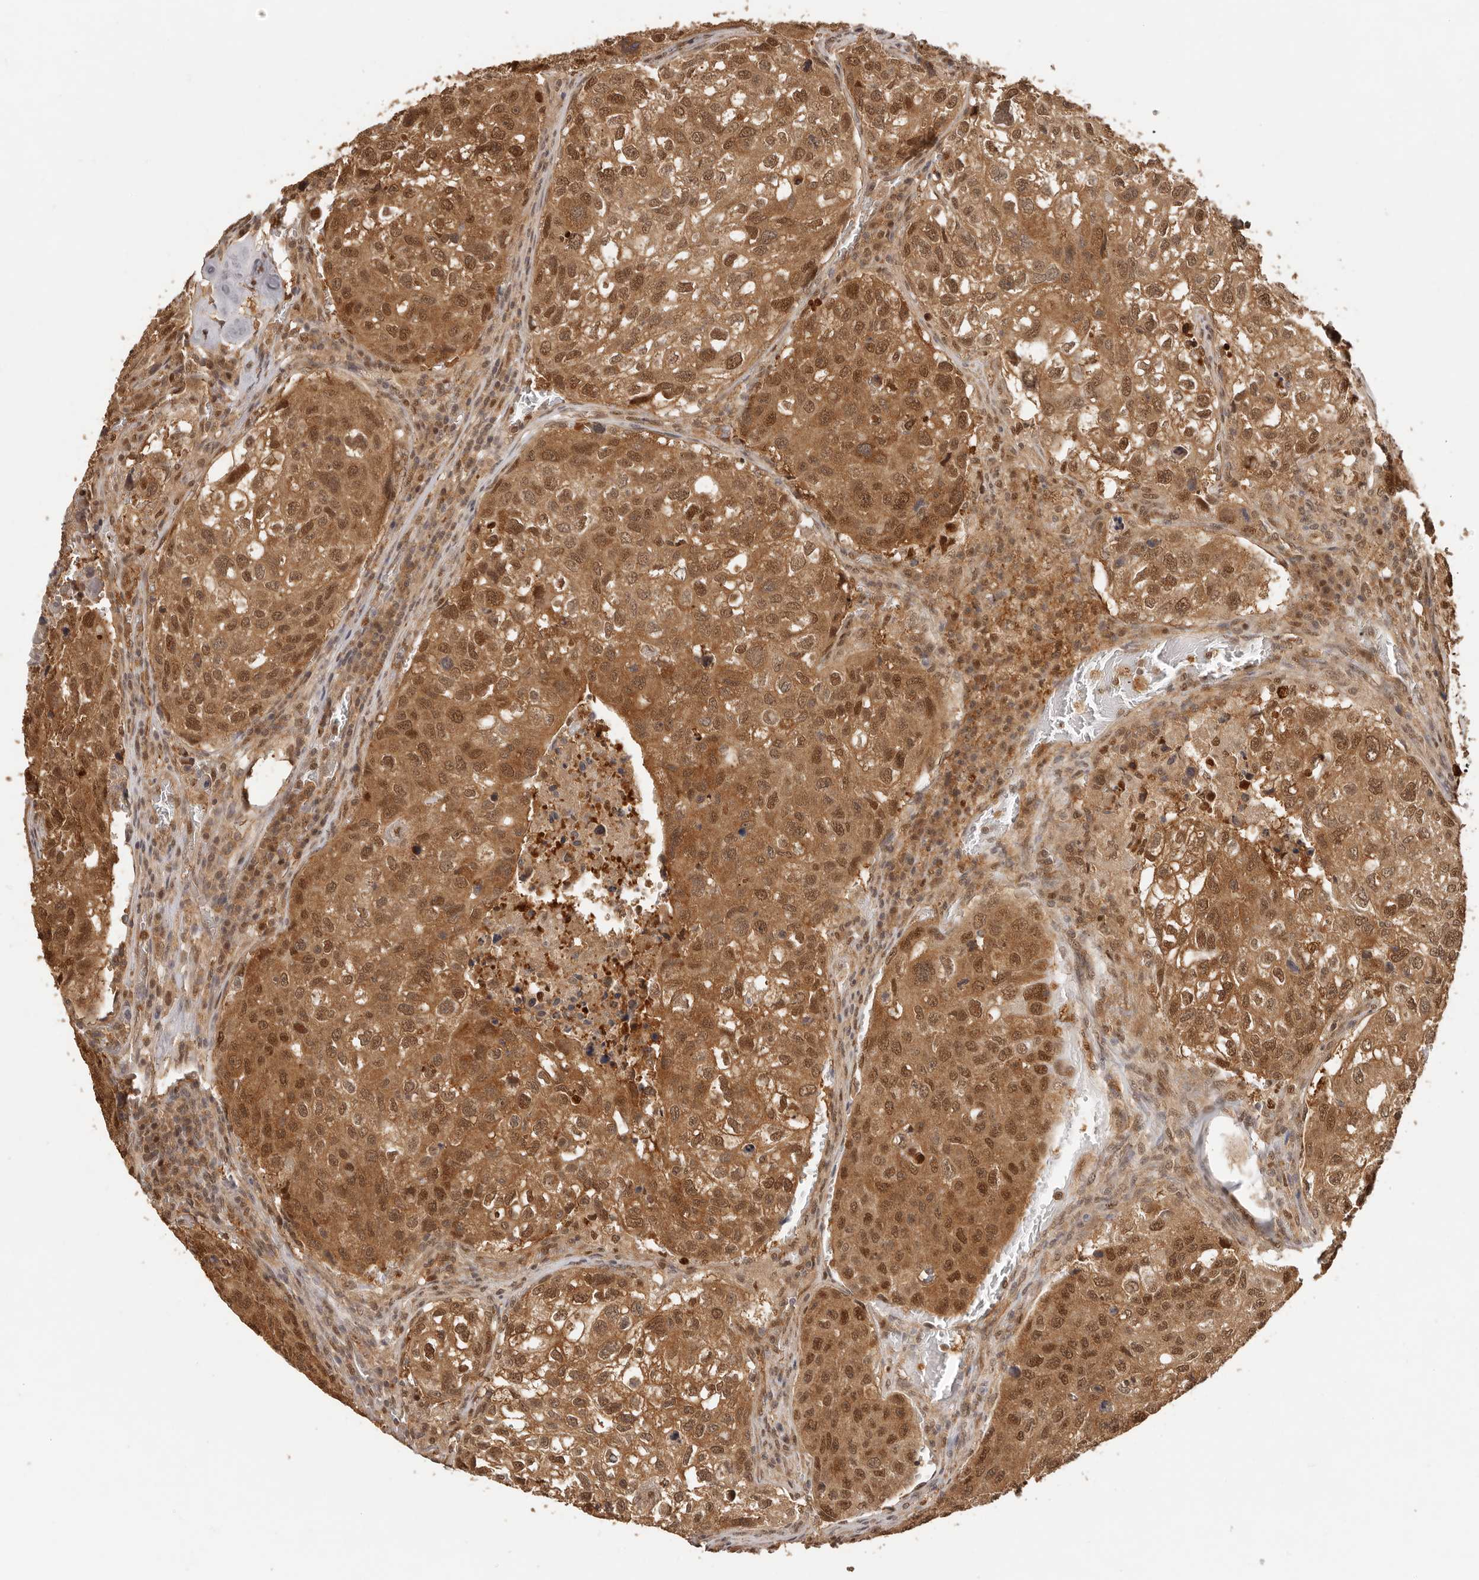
{"staining": {"intensity": "strong", "quantity": ">75%", "location": "cytoplasmic/membranous,nuclear"}, "tissue": "urothelial cancer", "cell_type": "Tumor cells", "image_type": "cancer", "snomed": [{"axis": "morphology", "description": "Urothelial carcinoma, High grade"}, {"axis": "topography", "description": "Lymph node"}, {"axis": "topography", "description": "Urinary bladder"}], "caption": "The immunohistochemical stain labels strong cytoplasmic/membranous and nuclear staining in tumor cells of urothelial carcinoma (high-grade) tissue. Using DAB (brown) and hematoxylin (blue) stains, captured at high magnification using brightfield microscopy.", "gene": "PSMA5", "patient": {"sex": "male", "age": 51}}